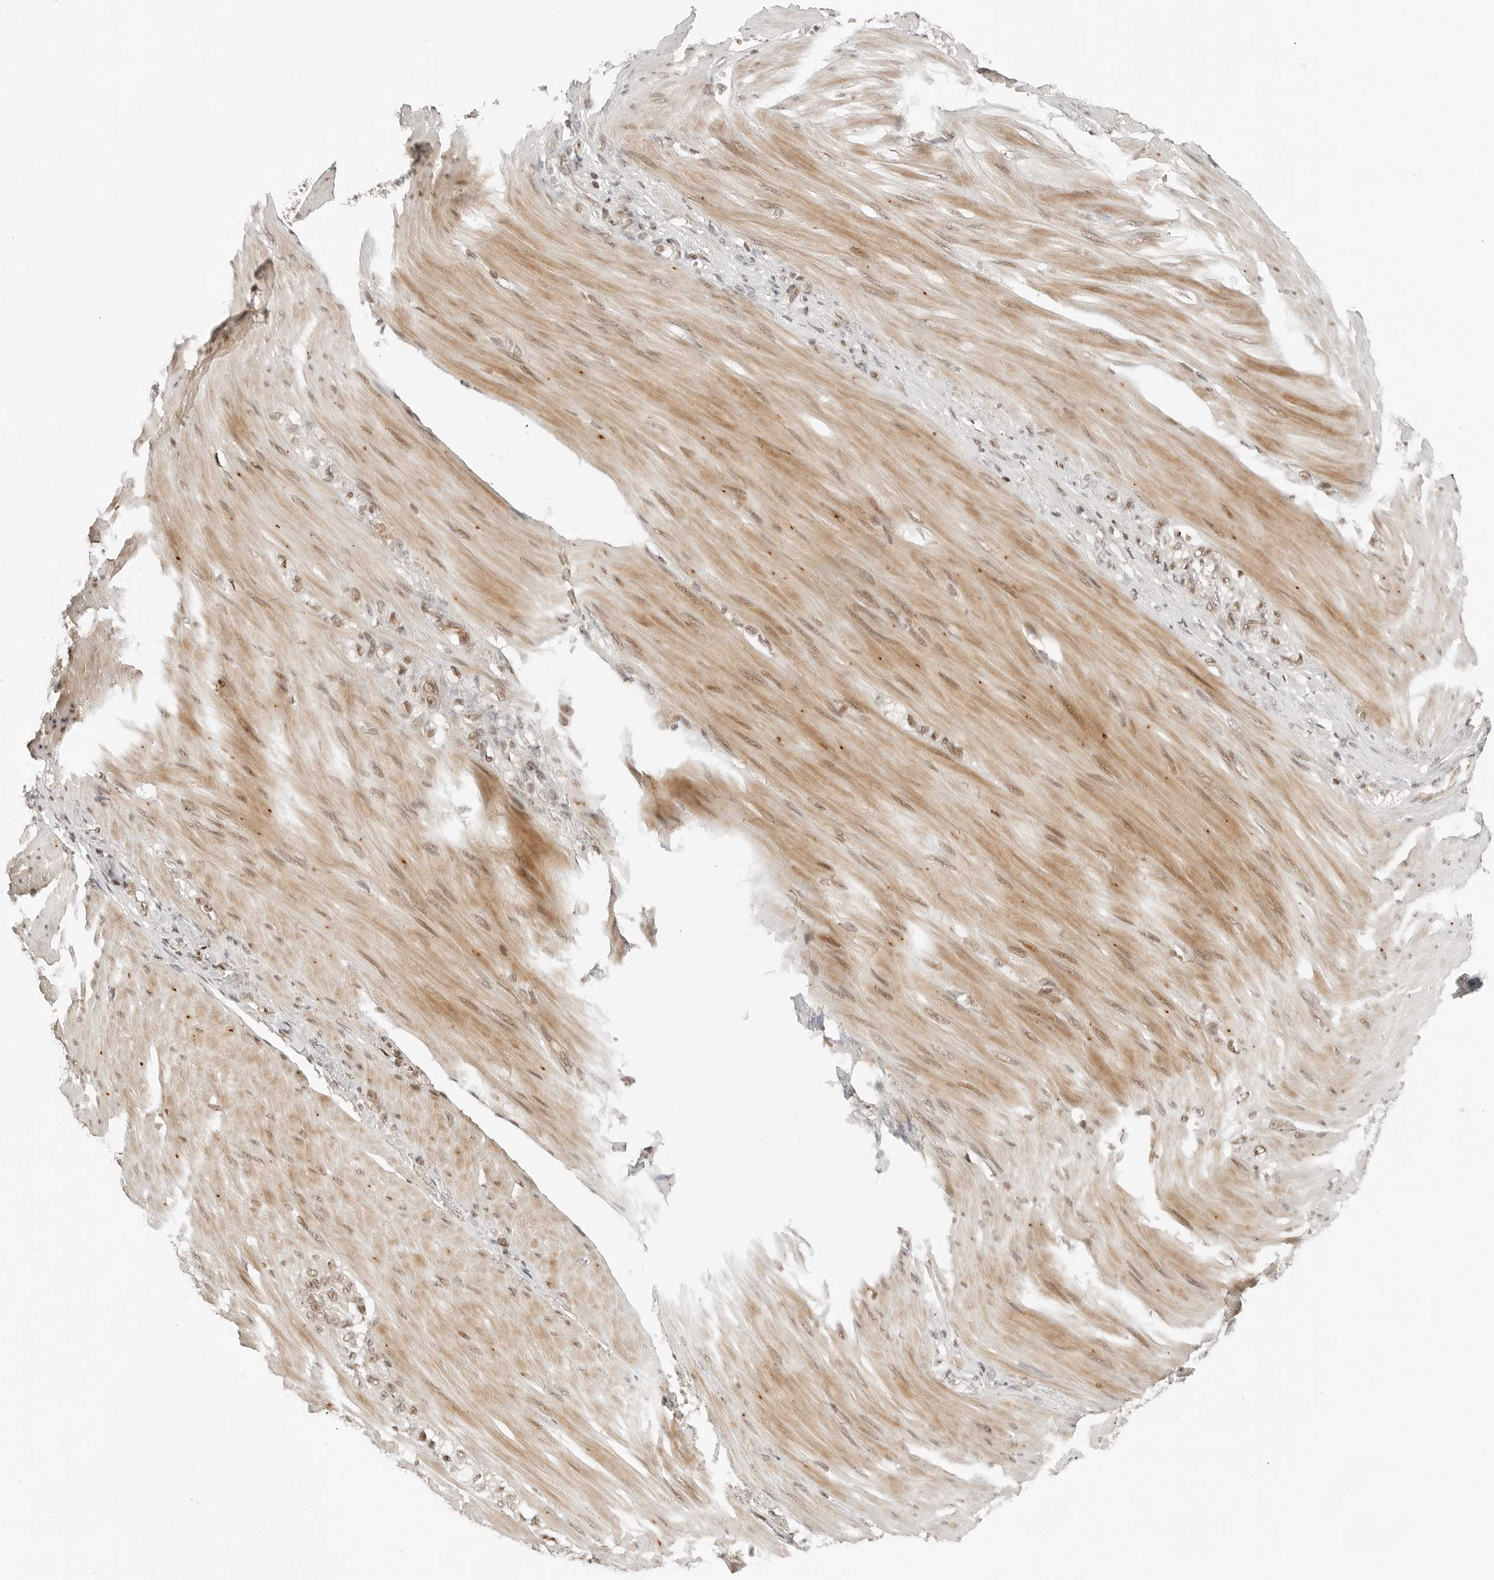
{"staining": {"intensity": "weak", "quantity": ">75%", "location": "nuclear"}, "tissue": "stomach cancer", "cell_type": "Tumor cells", "image_type": "cancer", "snomed": [{"axis": "morphology", "description": "Normal tissue, NOS"}, {"axis": "morphology", "description": "Adenocarcinoma, NOS"}, {"axis": "topography", "description": "Stomach"}], "caption": "Stomach adenocarcinoma tissue shows weak nuclear staining in approximately >75% of tumor cells", "gene": "CRTC2", "patient": {"sex": "male", "age": 82}}